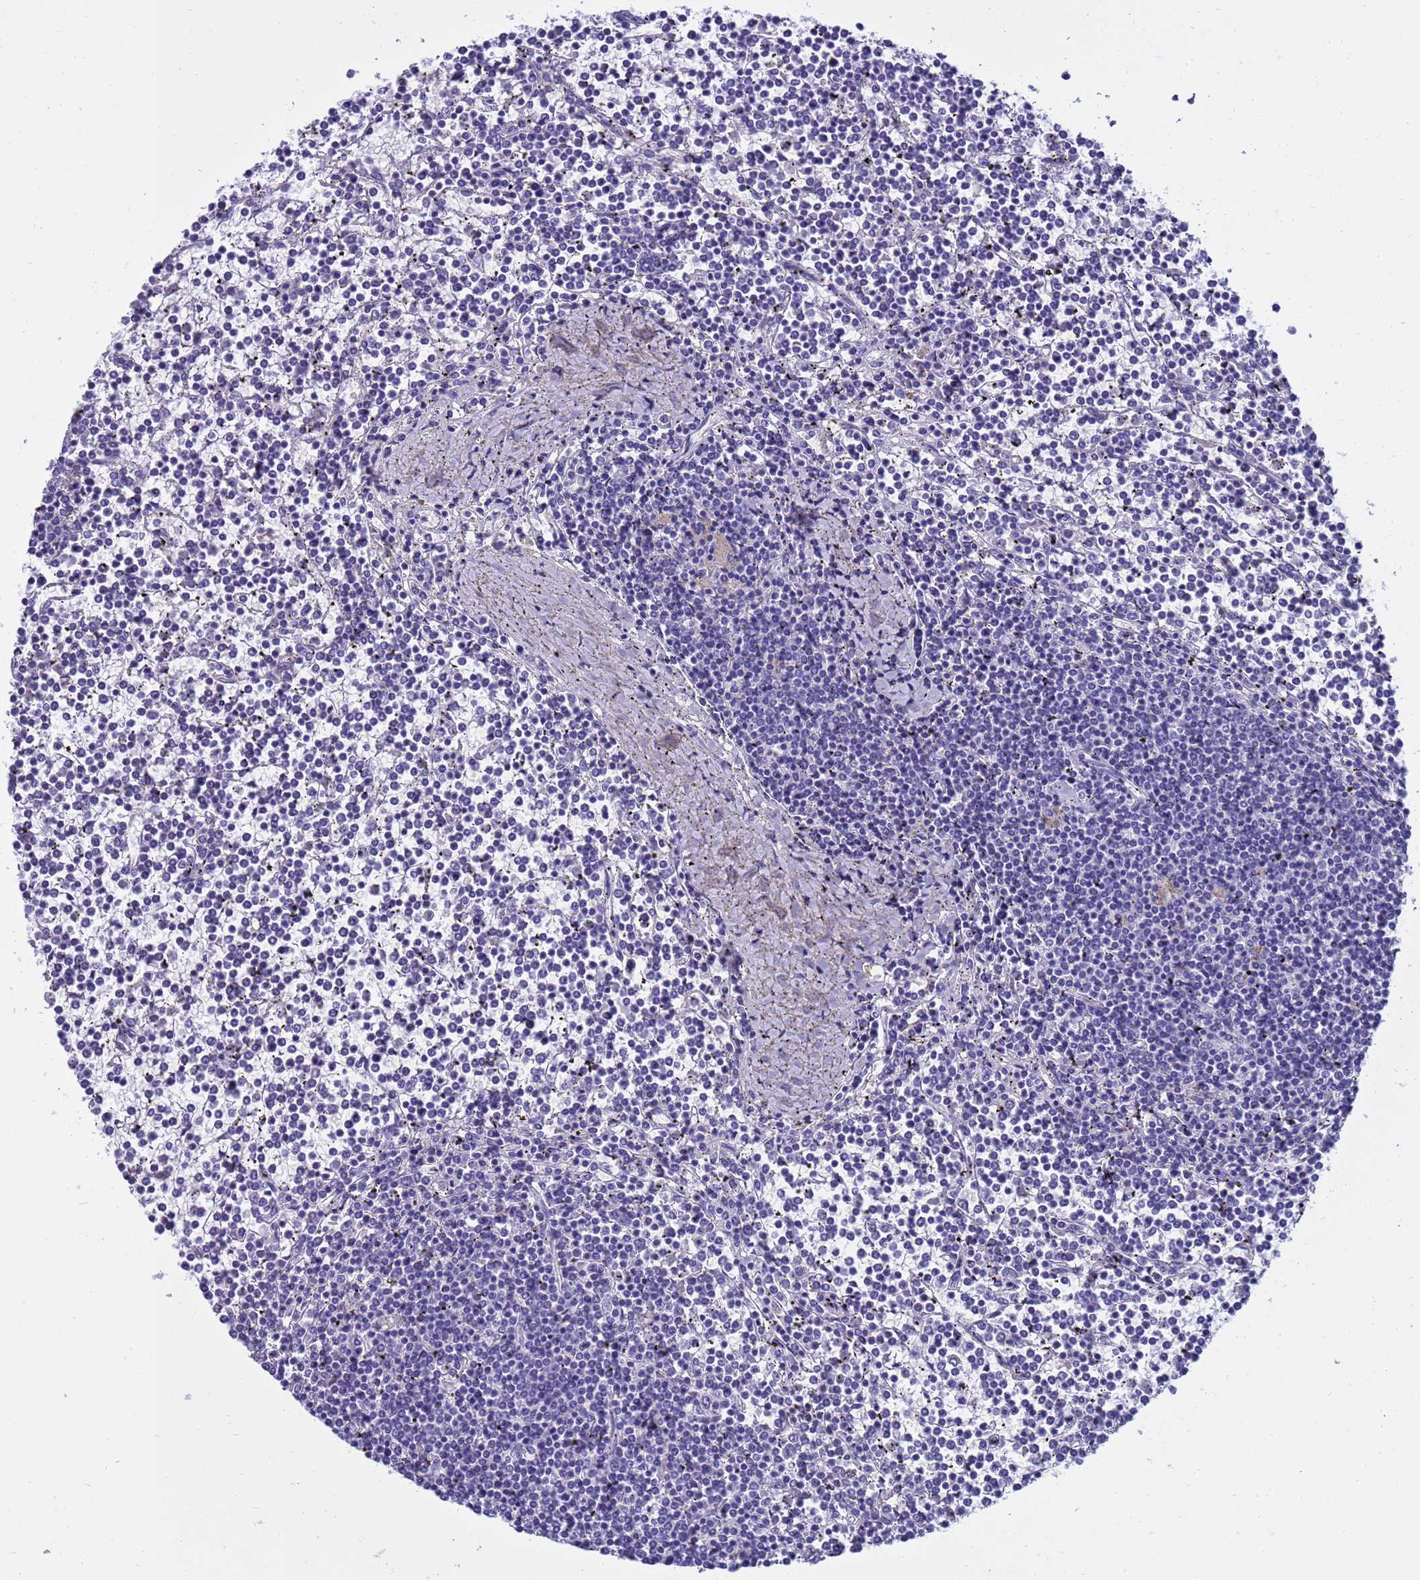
{"staining": {"intensity": "negative", "quantity": "none", "location": "none"}, "tissue": "lymphoma", "cell_type": "Tumor cells", "image_type": "cancer", "snomed": [{"axis": "morphology", "description": "Malignant lymphoma, non-Hodgkin's type, Low grade"}, {"axis": "topography", "description": "Spleen"}], "caption": "This is an IHC image of human lymphoma. There is no positivity in tumor cells.", "gene": "SYCN", "patient": {"sex": "female", "age": 19}}